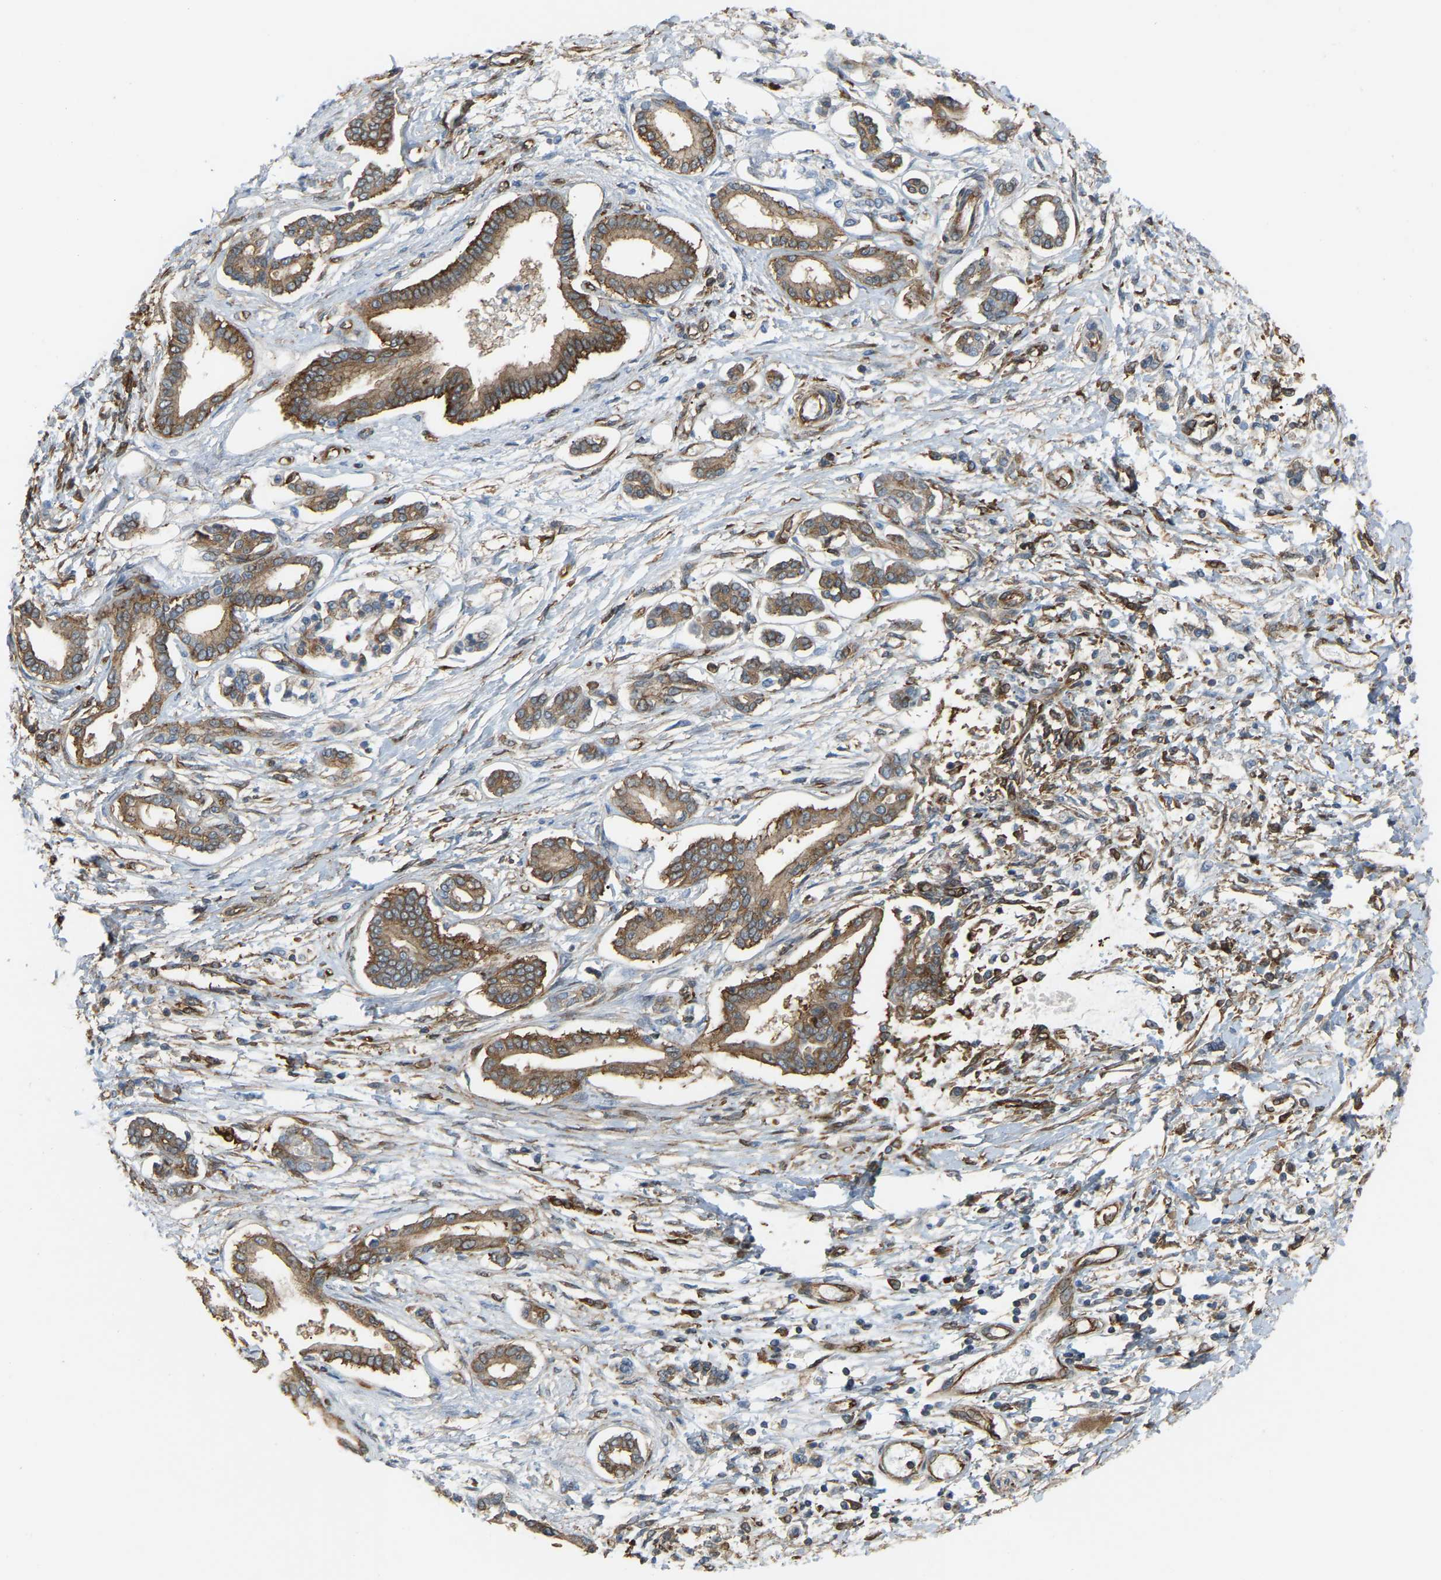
{"staining": {"intensity": "moderate", "quantity": ">75%", "location": "cytoplasmic/membranous"}, "tissue": "pancreatic cancer", "cell_type": "Tumor cells", "image_type": "cancer", "snomed": [{"axis": "morphology", "description": "Adenocarcinoma, NOS"}, {"axis": "topography", "description": "Pancreas"}], "caption": "A brown stain shows moderate cytoplasmic/membranous staining of a protein in pancreatic adenocarcinoma tumor cells.", "gene": "PICALM", "patient": {"sex": "male", "age": 56}}